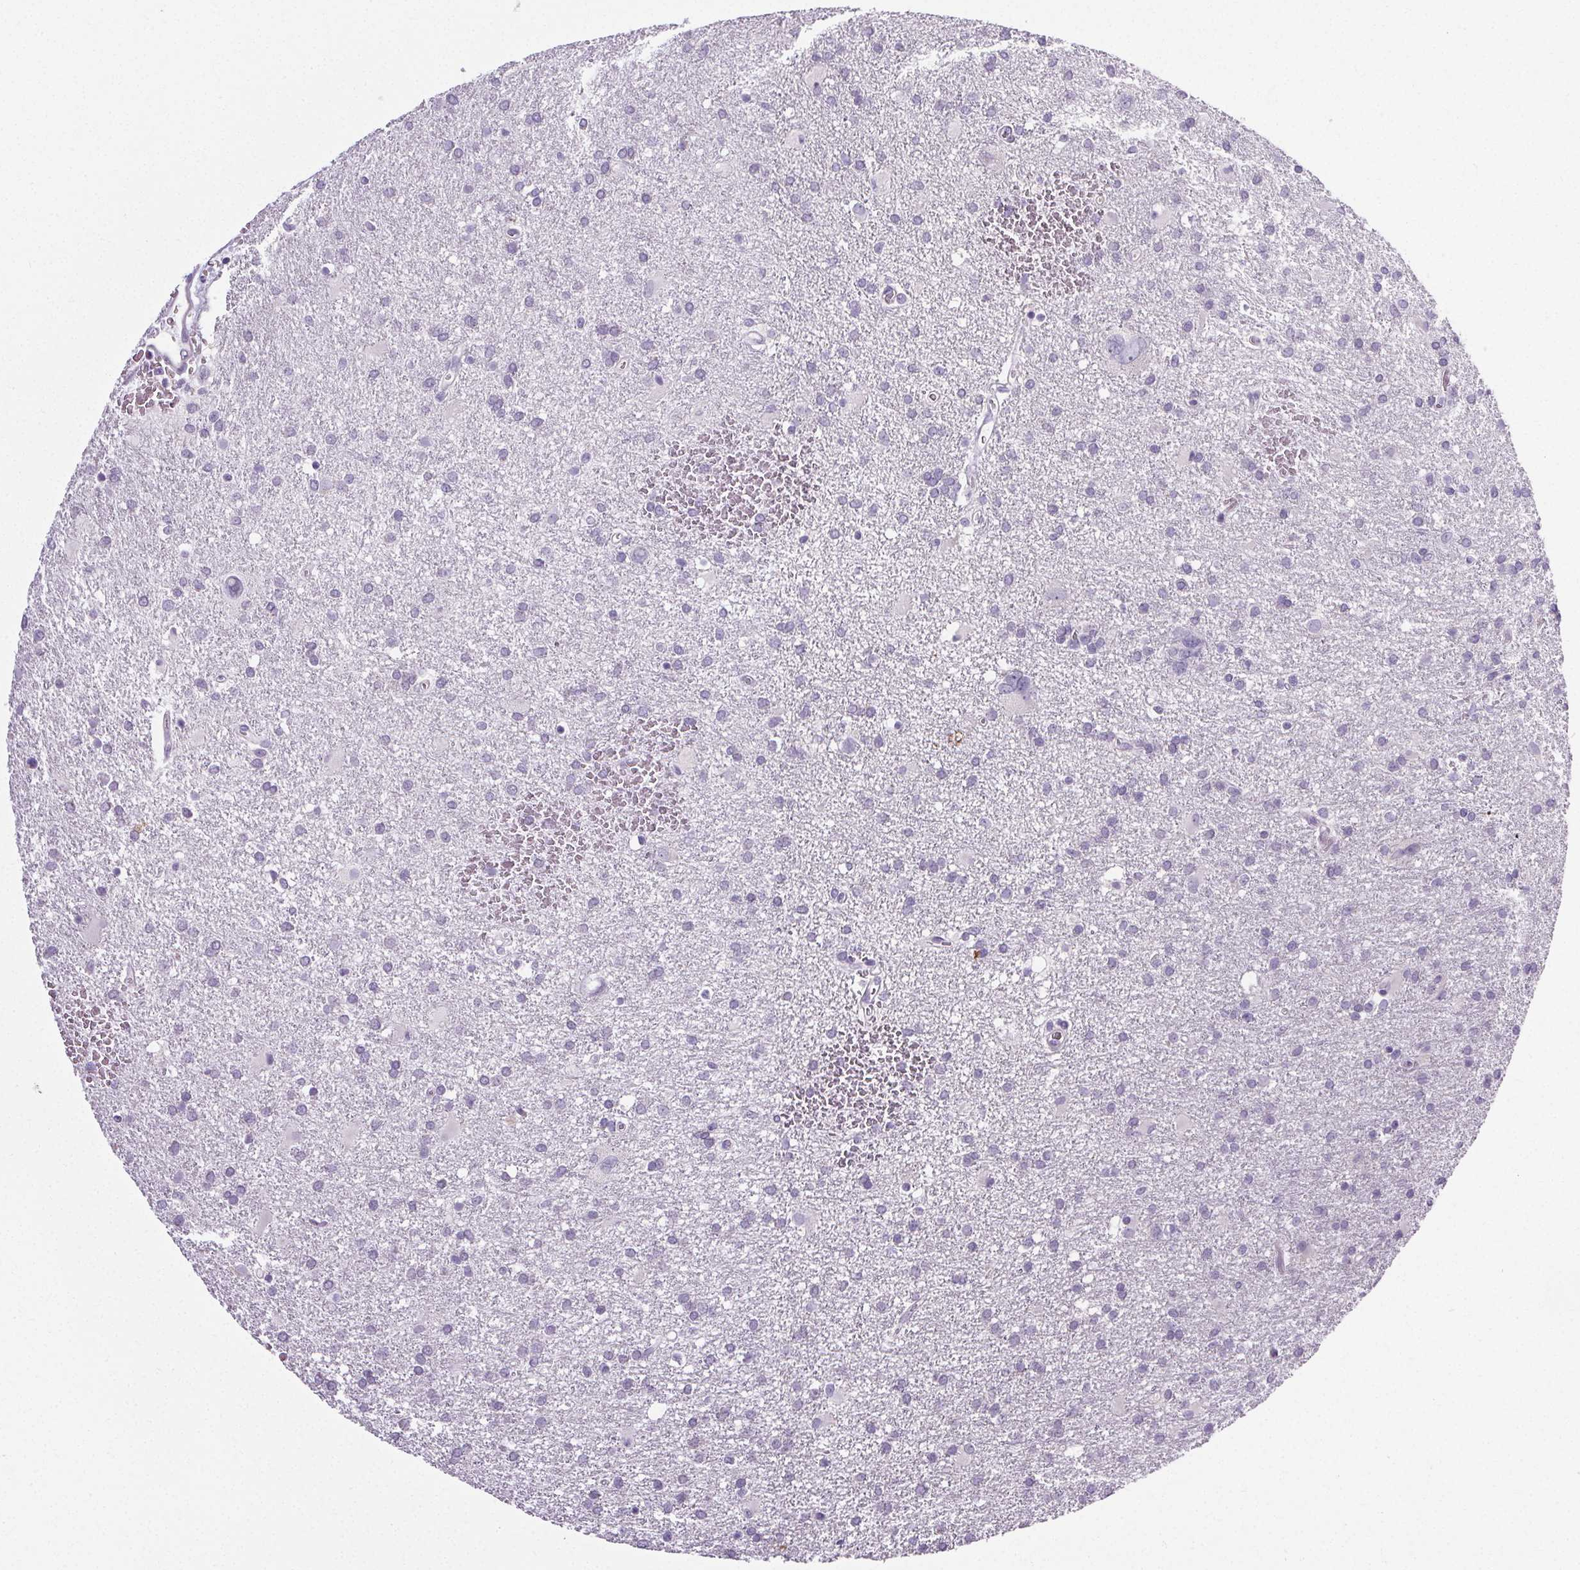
{"staining": {"intensity": "negative", "quantity": "none", "location": "none"}, "tissue": "glioma", "cell_type": "Tumor cells", "image_type": "cancer", "snomed": [{"axis": "morphology", "description": "Glioma, malignant, Low grade"}, {"axis": "topography", "description": "Brain"}], "caption": "IHC micrograph of neoplastic tissue: human glioma stained with DAB (3,3'-diaminobenzidine) demonstrates no significant protein staining in tumor cells.", "gene": "ELAVL2", "patient": {"sex": "male", "age": 66}}